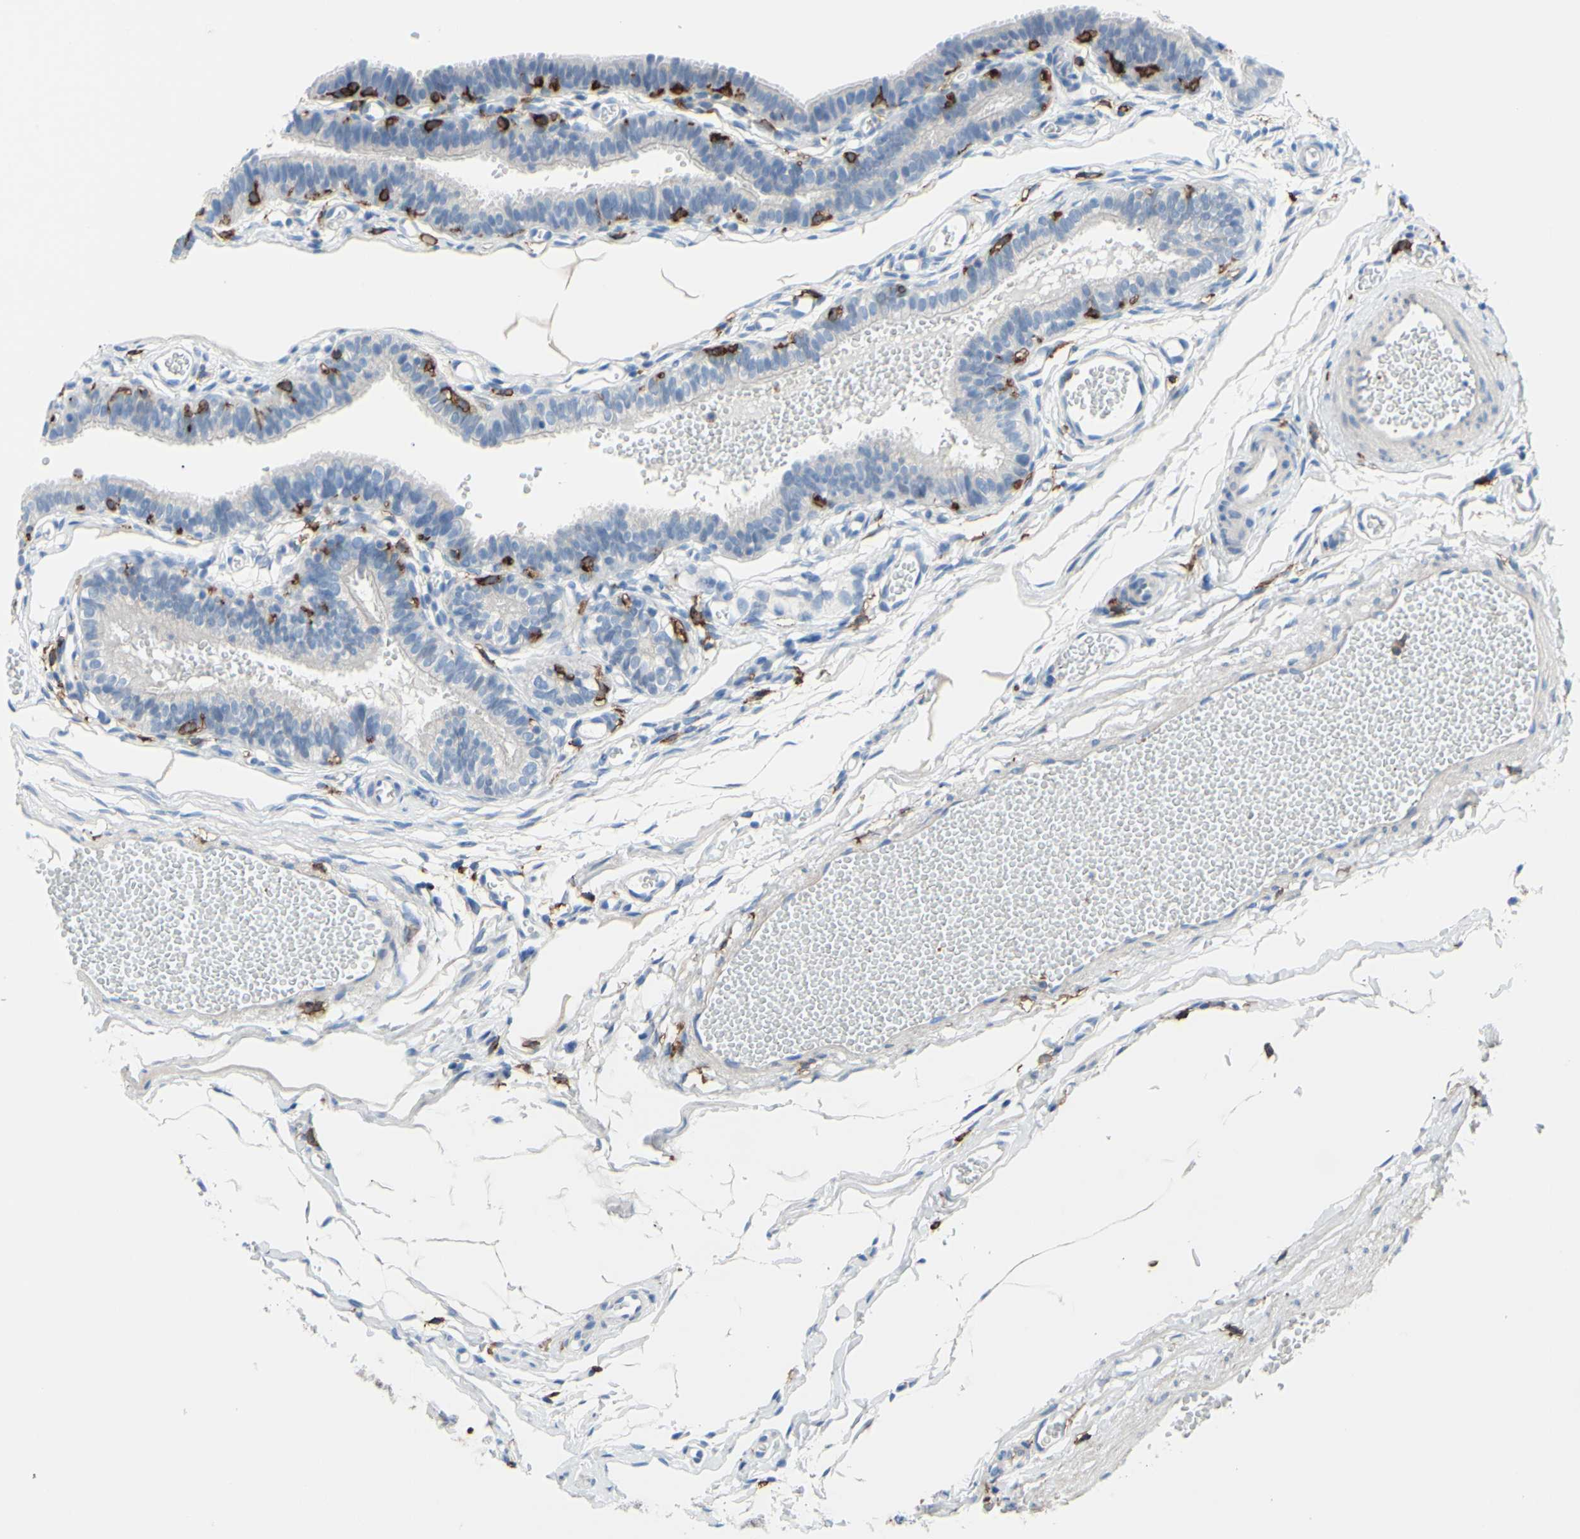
{"staining": {"intensity": "negative", "quantity": "none", "location": "none"}, "tissue": "fallopian tube", "cell_type": "Glandular cells", "image_type": "normal", "snomed": [{"axis": "morphology", "description": "Normal tissue, NOS"}, {"axis": "topography", "description": "Fallopian tube"}, {"axis": "topography", "description": "Placenta"}], "caption": "Glandular cells are negative for protein expression in normal human fallopian tube. (DAB immunohistochemistry visualized using brightfield microscopy, high magnification).", "gene": "FCGR2A", "patient": {"sex": "female", "age": 34}}